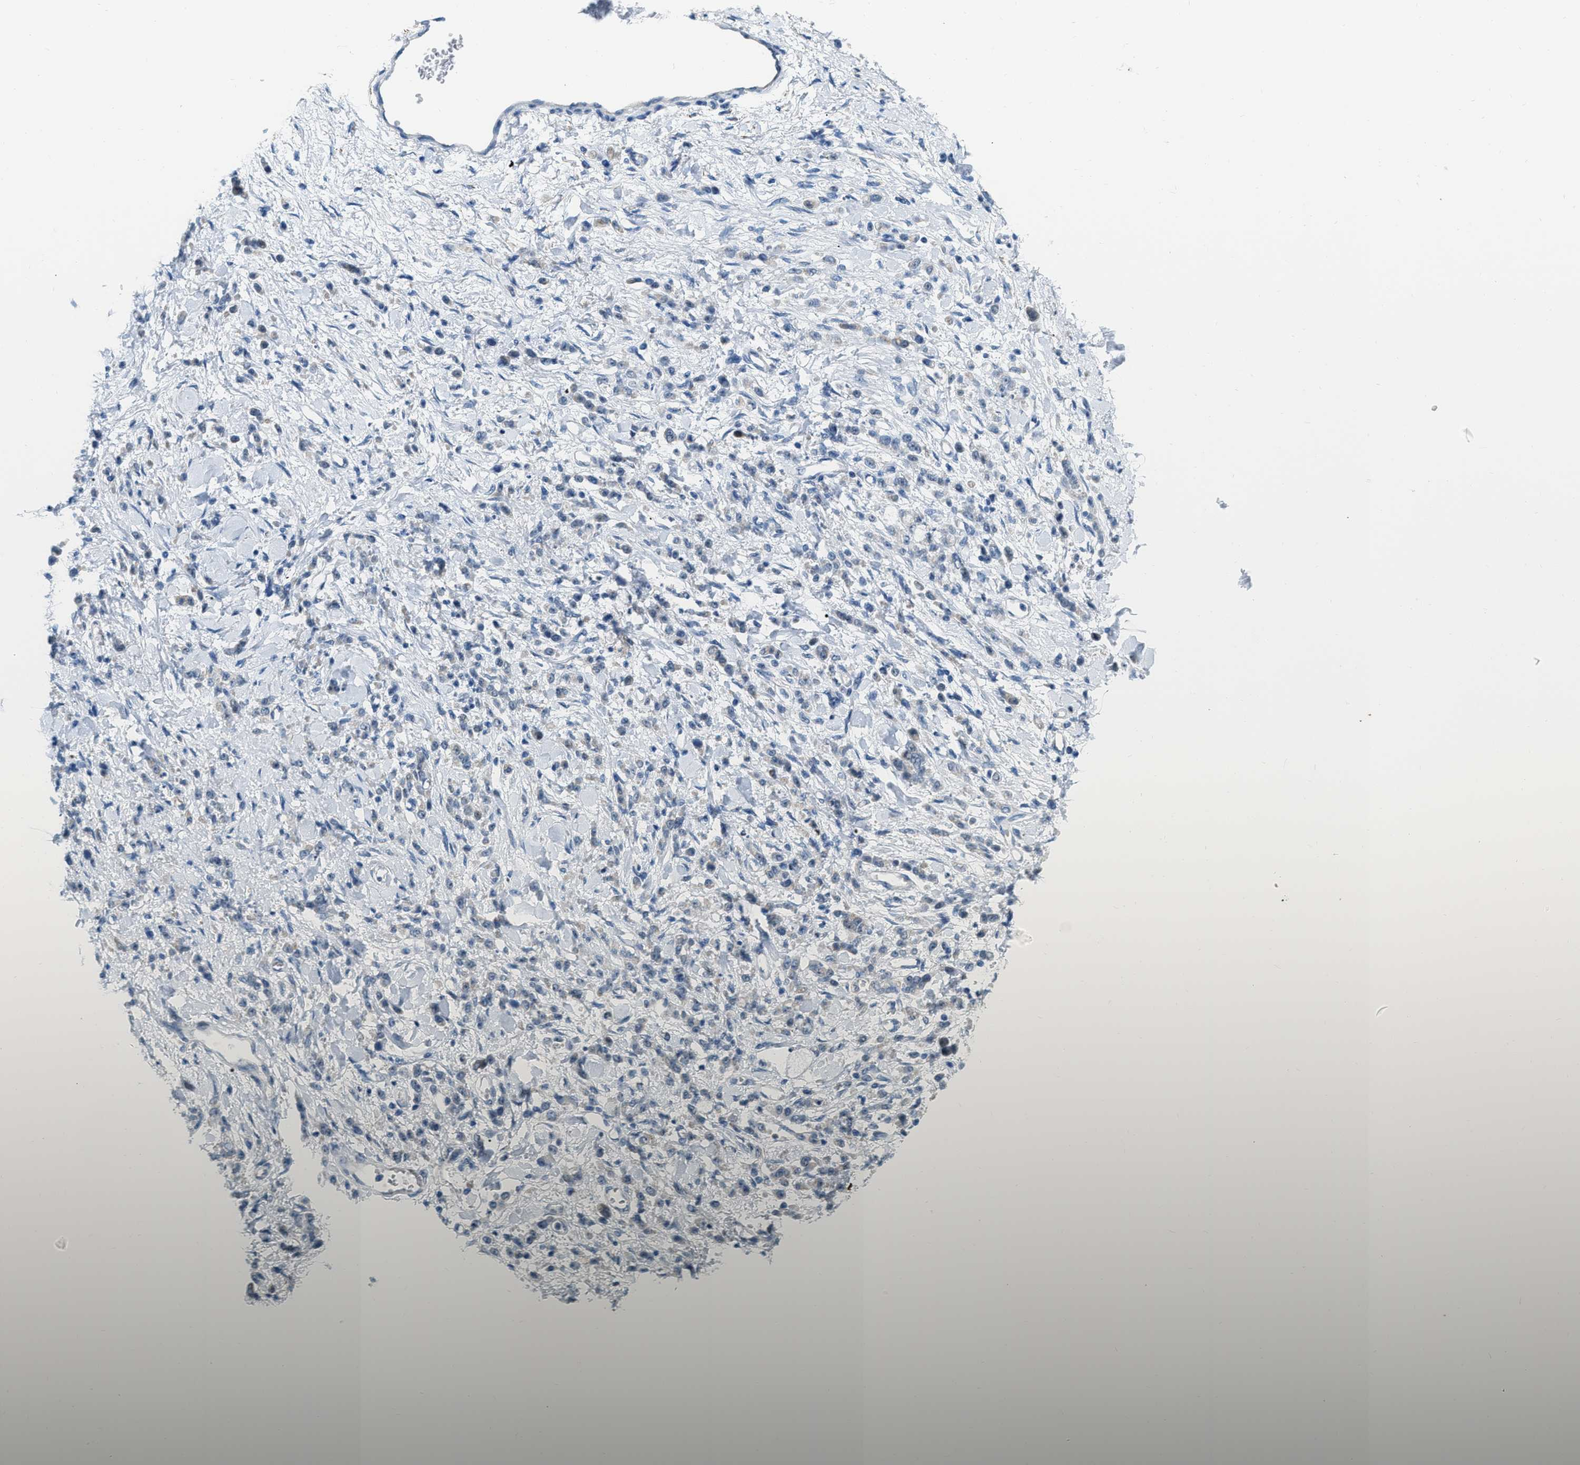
{"staining": {"intensity": "negative", "quantity": "none", "location": "none"}, "tissue": "stomach cancer", "cell_type": "Tumor cells", "image_type": "cancer", "snomed": [{"axis": "morphology", "description": "Normal tissue, NOS"}, {"axis": "morphology", "description": "Adenocarcinoma, NOS"}, {"axis": "topography", "description": "Stomach"}], "caption": "IHC of human stomach cancer (adenocarcinoma) exhibits no staining in tumor cells.", "gene": "PHRF1", "patient": {"sex": "male", "age": 82}}